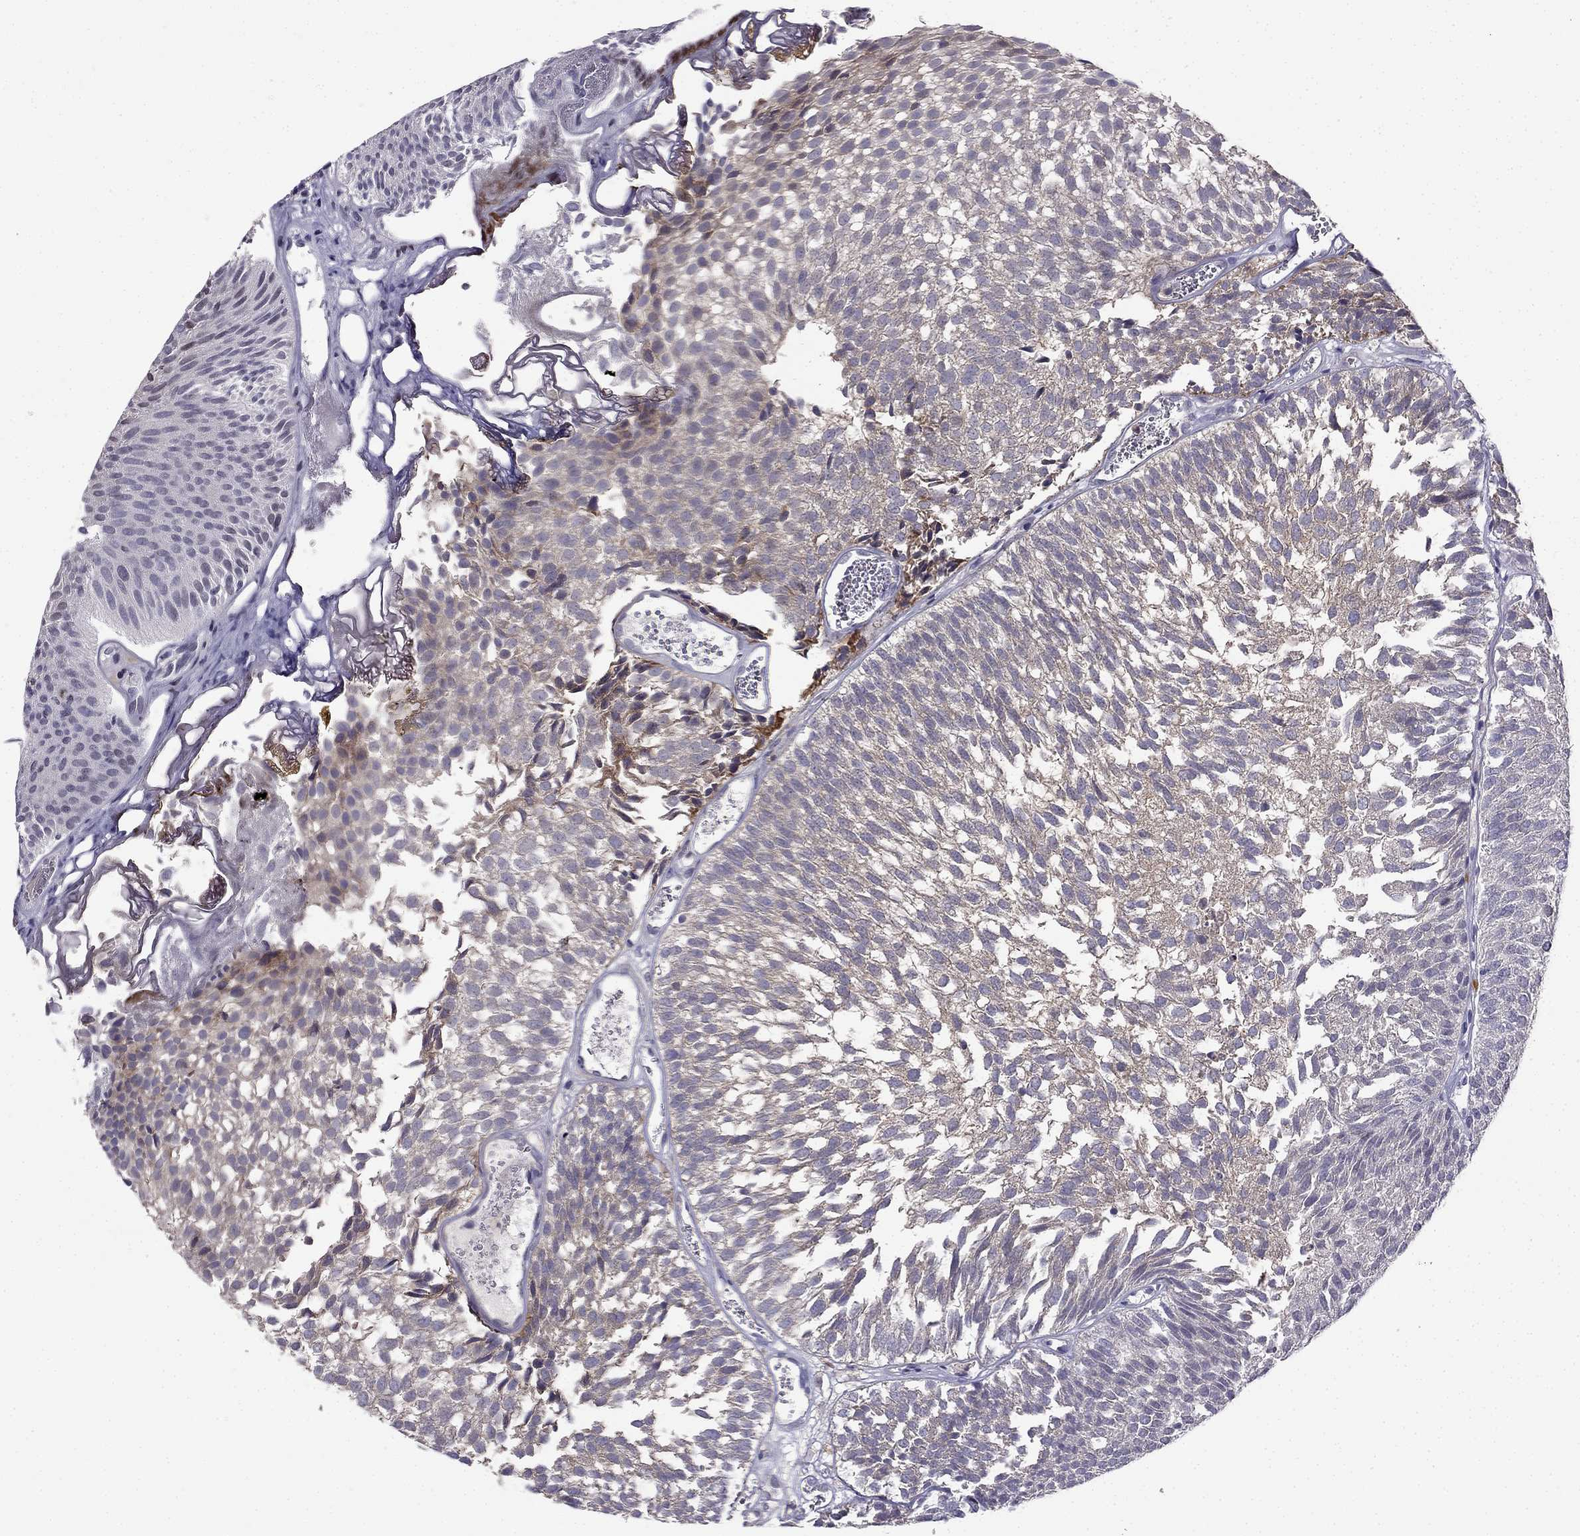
{"staining": {"intensity": "weak", "quantity": "25%-75%", "location": "cytoplasmic/membranous"}, "tissue": "urothelial cancer", "cell_type": "Tumor cells", "image_type": "cancer", "snomed": [{"axis": "morphology", "description": "Urothelial carcinoma, Low grade"}, {"axis": "topography", "description": "Urinary bladder"}], "caption": "Brown immunohistochemical staining in urothelial carcinoma (low-grade) displays weak cytoplasmic/membranous positivity in about 25%-75% of tumor cells. (DAB (3,3'-diaminobenzidine) IHC, brown staining for protein, blue staining for nuclei).", "gene": "STXBP5", "patient": {"sex": "male", "age": 52}}